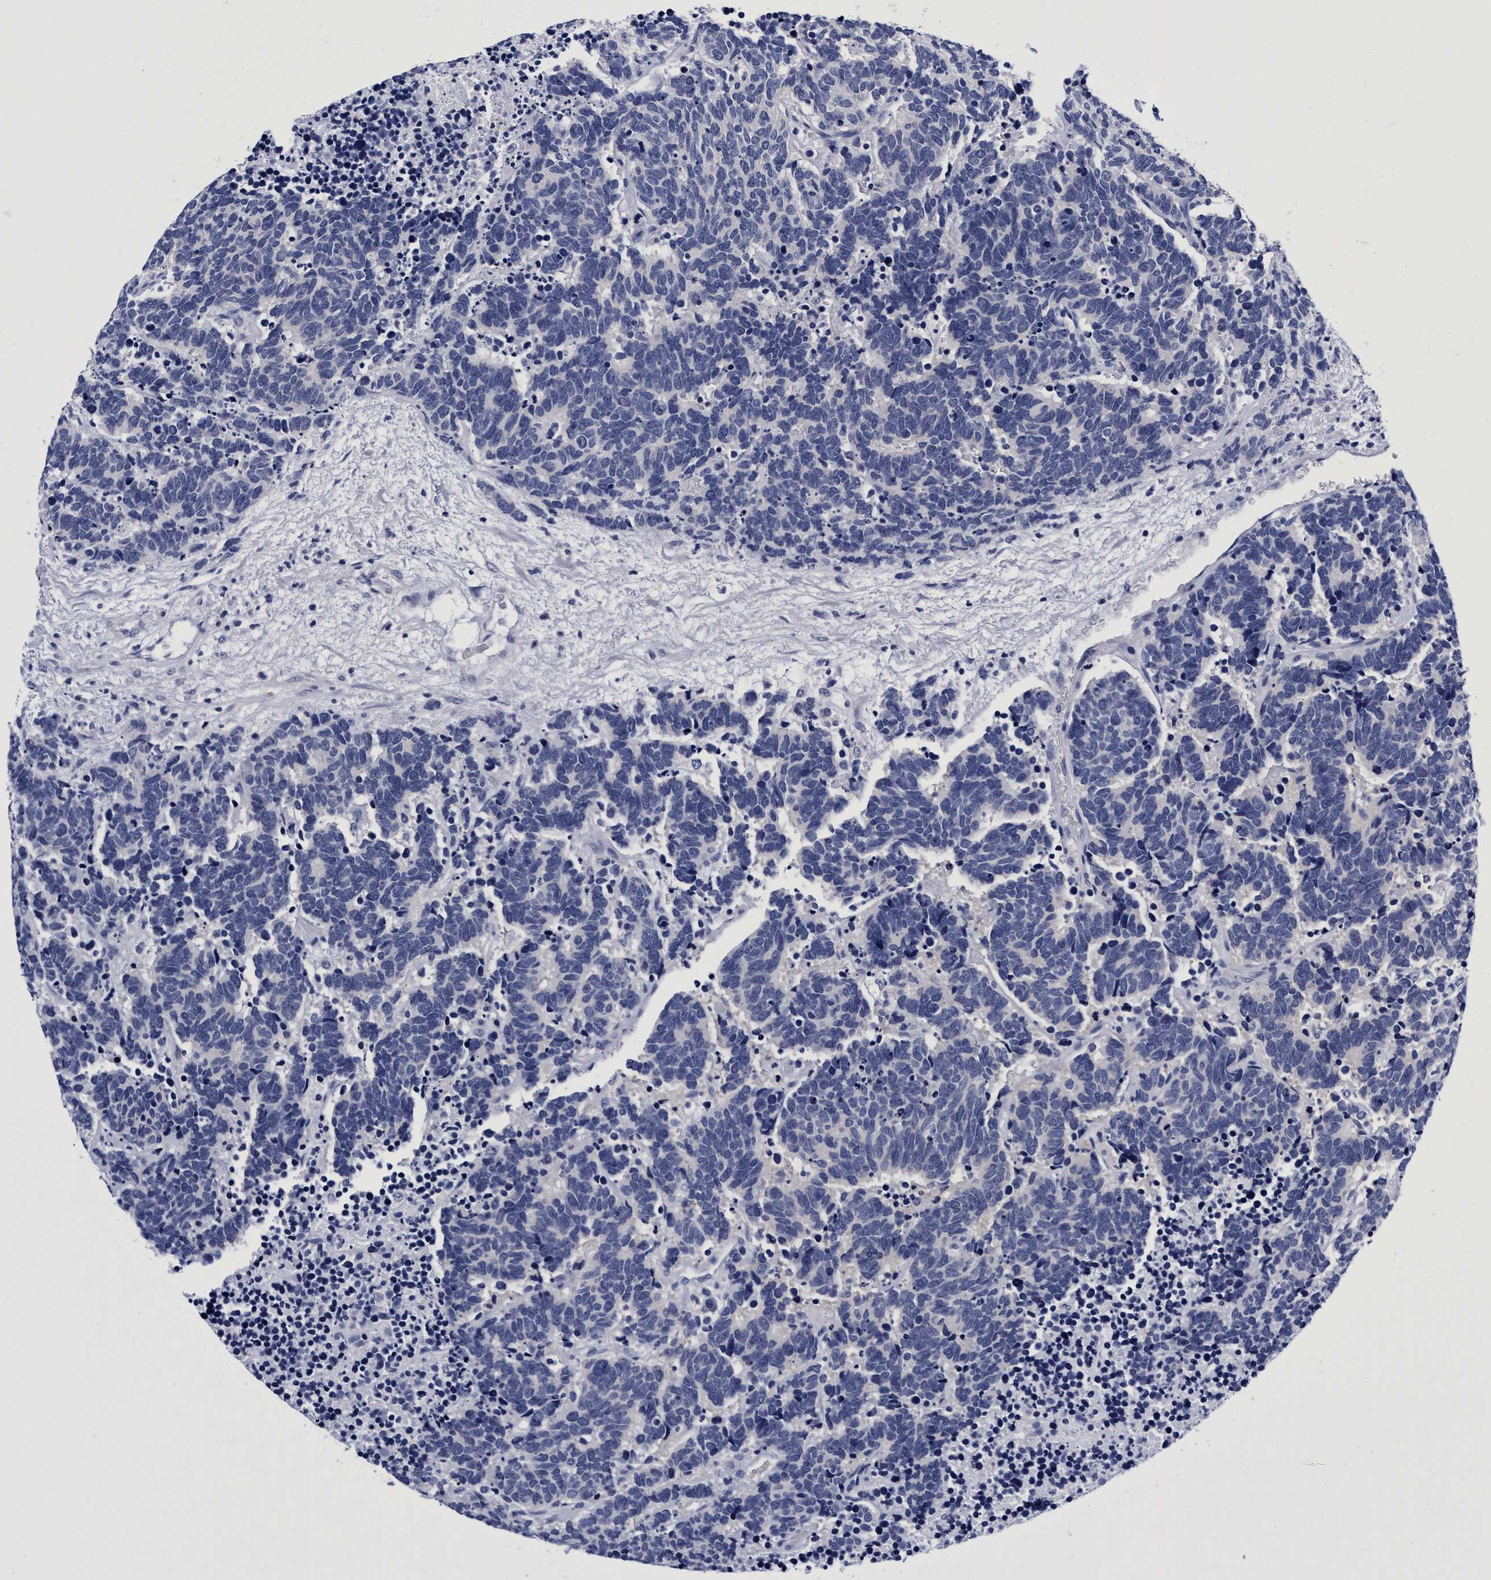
{"staining": {"intensity": "negative", "quantity": "none", "location": "none"}, "tissue": "carcinoid", "cell_type": "Tumor cells", "image_type": "cancer", "snomed": [{"axis": "morphology", "description": "Carcinoma, NOS"}, {"axis": "morphology", "description": "Carcinoid, malignant, NOS"}, {"axis": "topography", "description": "Urinary bladder"}], "caption": "This is an IHC histopathology image of human carcinoid (malignant). There is no staining in tumor cells.", "gene": "PLPPR1", "patient": {"sex": "male", "age": 57}}